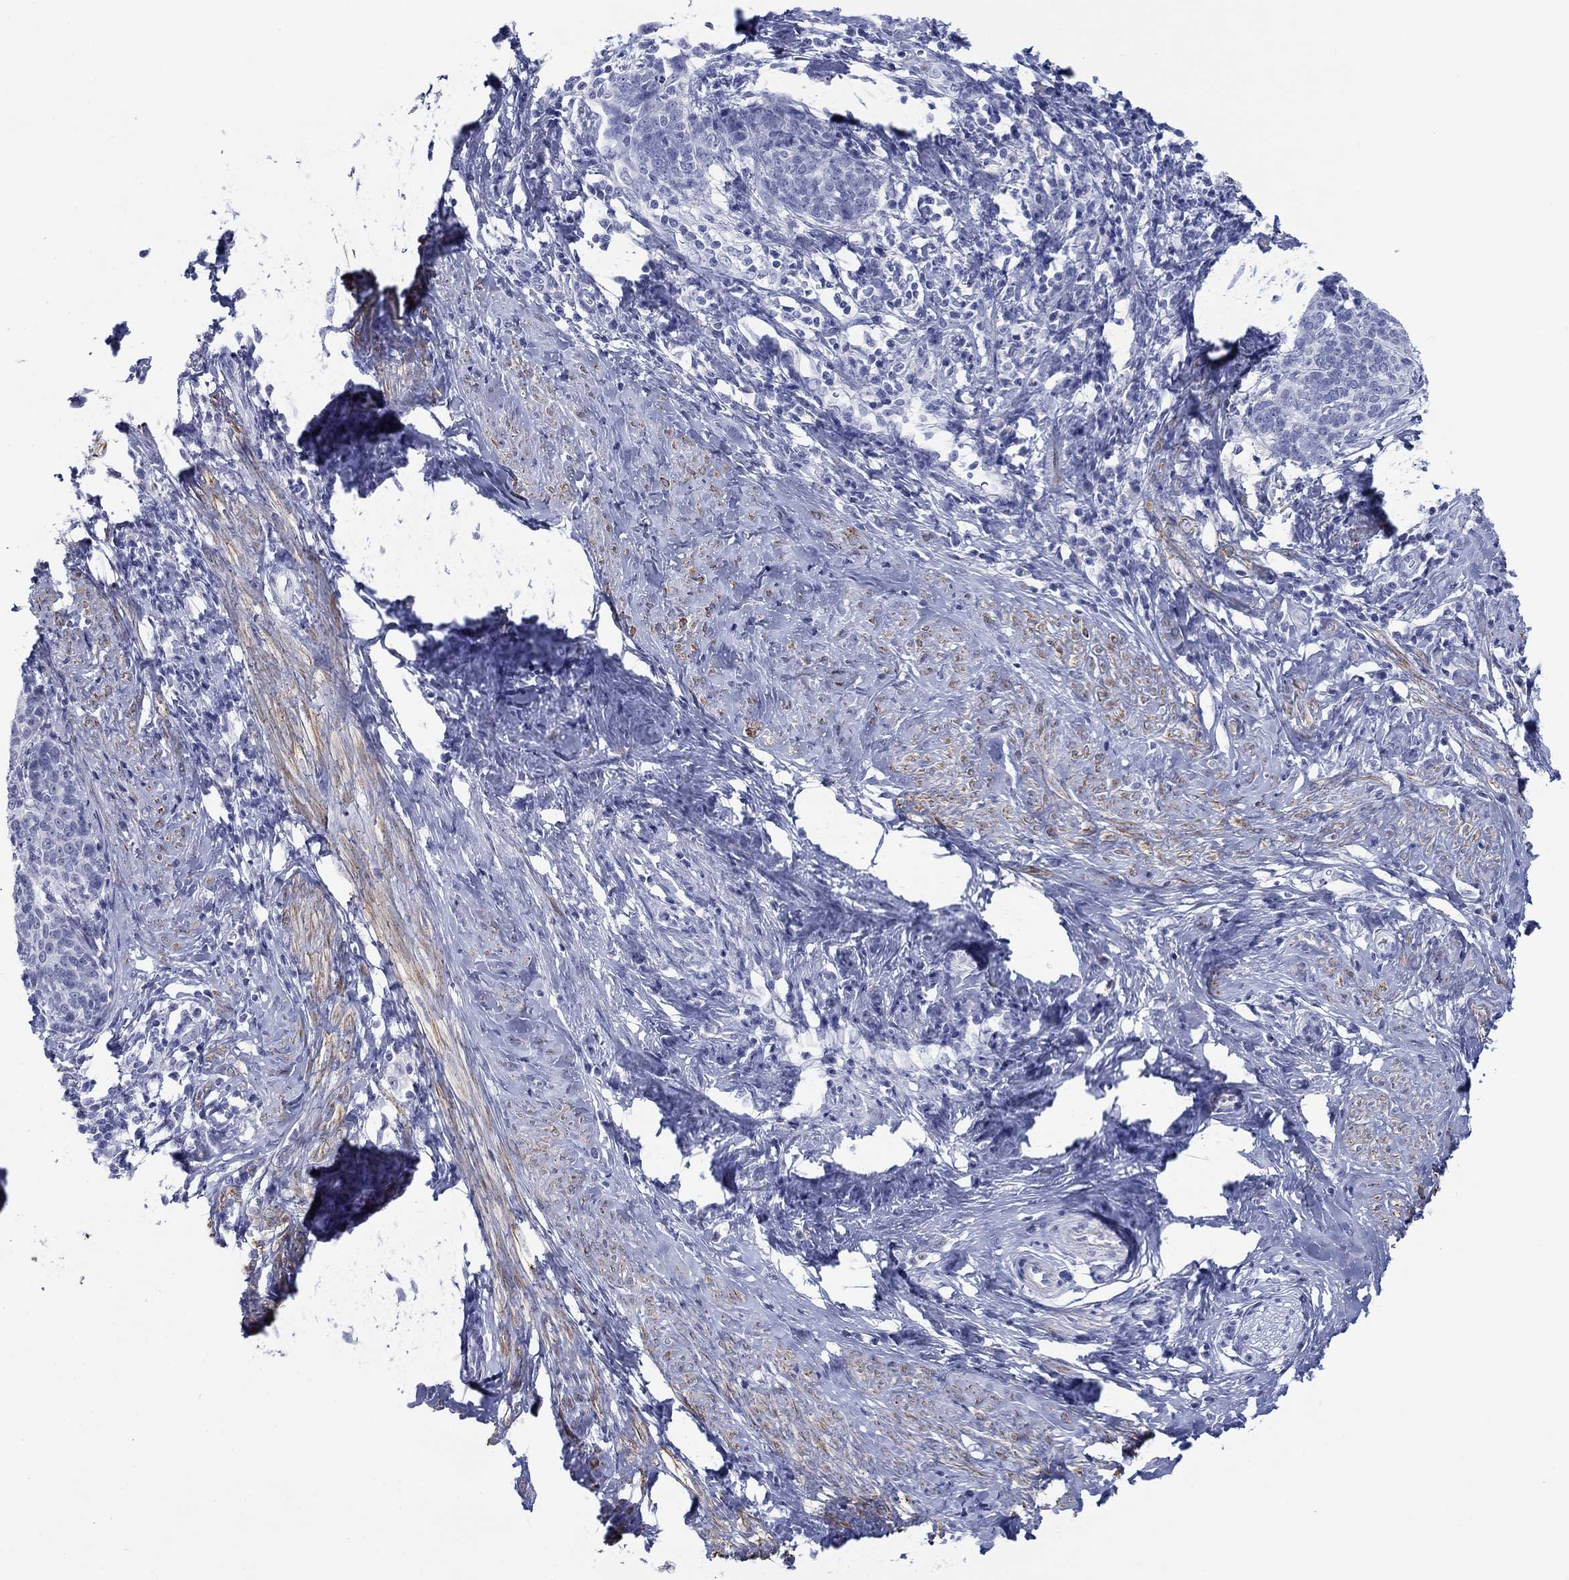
{"staining": {"intensity": "negative", "quantity": "none", "location": "none"}, "tissue": "cervical cancer", "cell_type": "Tumor cells", "image_type": "cancer", "snomed": [{"axis": "morphology", "description": "Normal tissue, NOS"}, {"axis": "morphology", "description": "Squamous cell carcinoma, NOS"}, {"axis": "topography", "description": "Cervix"}], "caption": "High magnification brightfield microscopy of cervical squamous cell carcinoma stained with DAB (brown) and counterstained with hematoxylin (blue): tumor cells show no significant positivity.", "gene": "PDYN", "patient": {"sex": "female", "age": 39}}